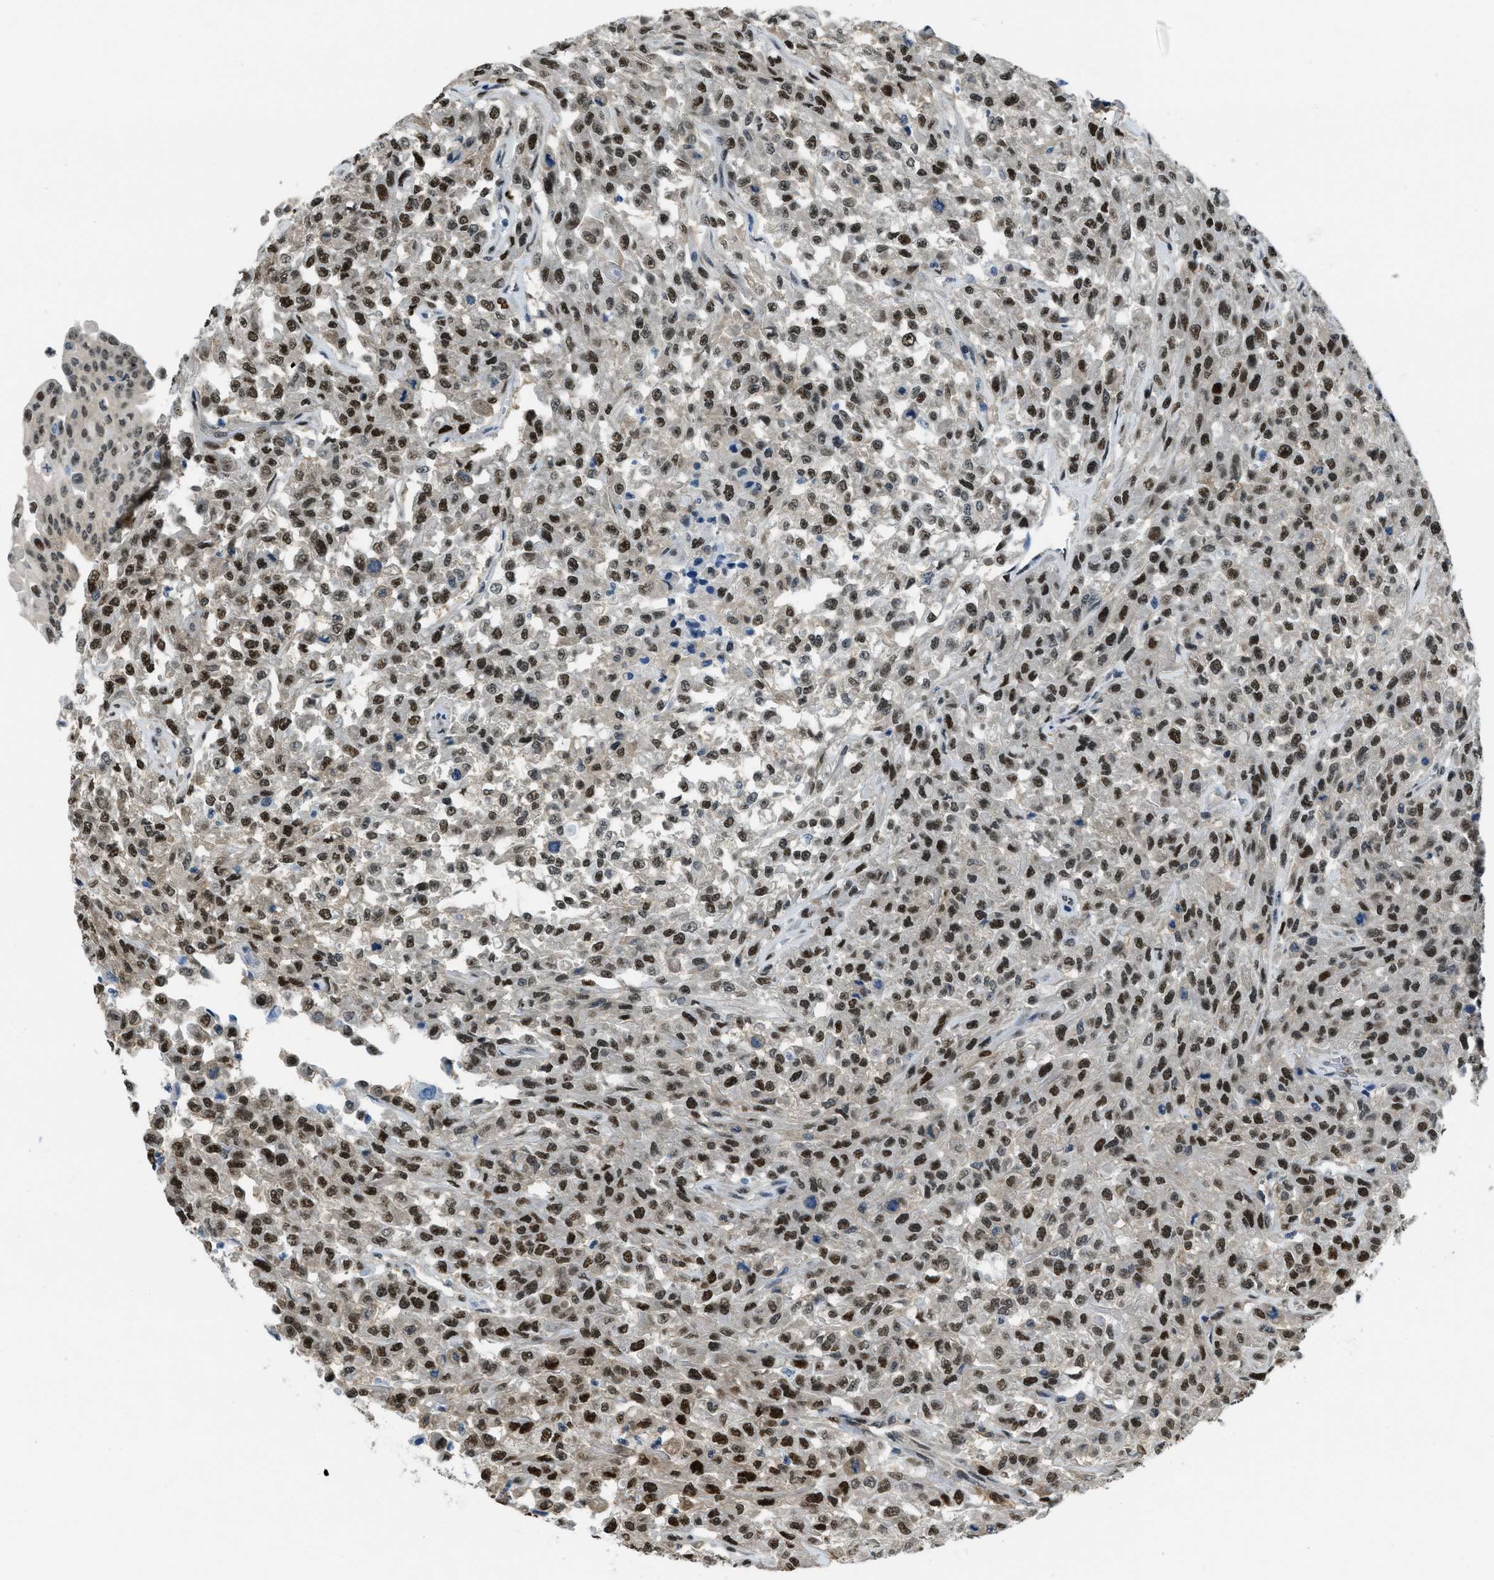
{"staining": {"intensity": "strong", "quantity": ">75%", "location": "nuclear"}, "tissue": "urothelial cancer", "cell_type": "Tumor cells", "image_type": "cancer", "snomed": [{"axis": "morphology", "description": "Urothelial carcinoma, High grade"}, {"axis": "topography", "description": "Urinary bladder"}], "caption": "High-grade urothelial carcinoma stained with immunohistochemistry (IHC) exhibits strong nuclear positivity in approximately >75% of tumor cells.", "gene": "OGFR", "patient": {"sex": "male", "age": 46}}